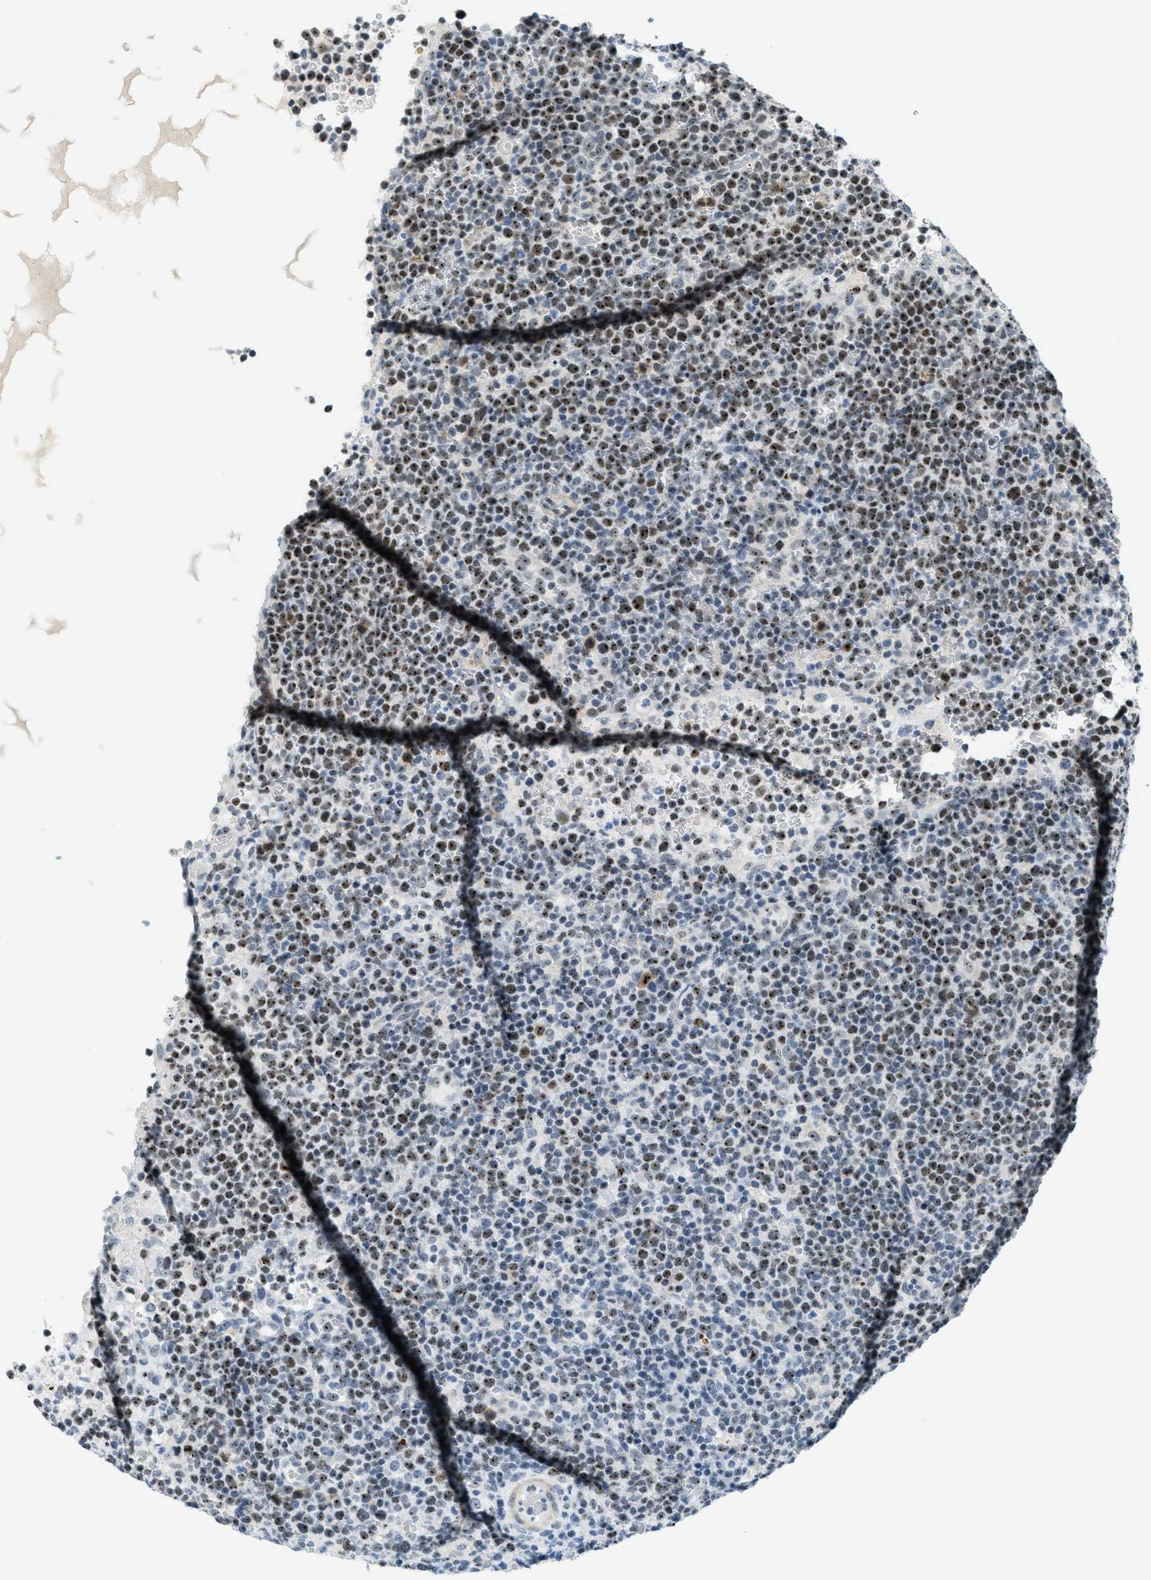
{"staining": {"intensity": "moderate", "quantity": "25%-75%", "location": "nuclear"}, "tissue": "lymphoma", "cell_type": "Tumor cells", "image_type": "cancer", "snomed": [{"axis": "morphology", "description": "Malignant lymphoma, non-Hodgkin's type, High grade"}, {"axis": "topography", "description": "Lymph node"}], "caption": "Immunohistochemical staining of malignant lymphoma, non-Hodgkin's type (high-grade) exhibits moderate nuclear protein positivity in about 25%-75% of tumor cells.", "gene": "DDX47", "patient": {"sex": "male", "age": 61}}